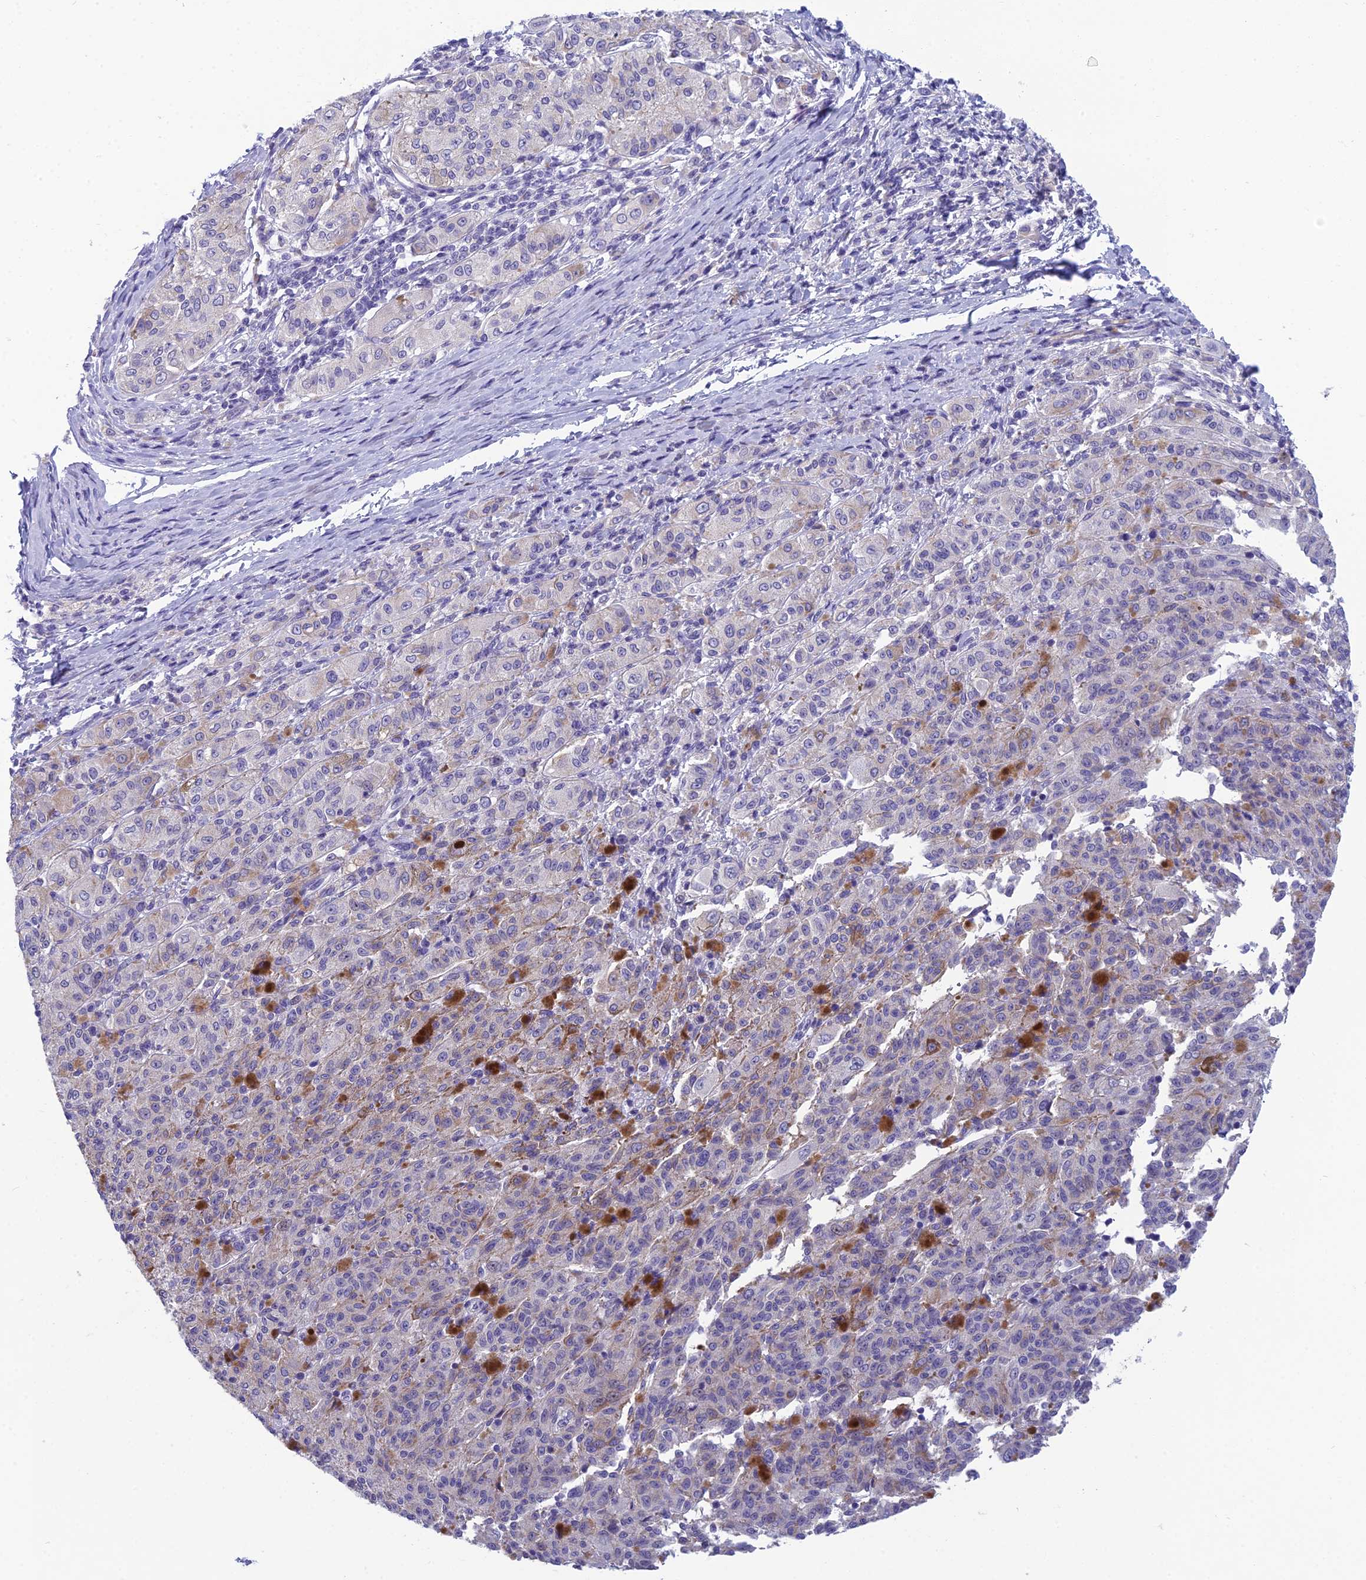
{"staining": {"intensity": "weak", "quantity": "25%-75%", "location": "cytoplasmic/membranous"}, "tissue": "melanoma", "cell_type": "Tumor cells", "image_type": "cancer", "snomed": [{"axis": "morphology", "description": "Malignant melanoma, NOS"}, {"axis": "topography", "description": "Skin"}], "caption": "The image demonstrates immunohistochemical staining of malignant melanoma. There is weak cytoplasmic/membranous expression is present in about 25%-75% of tumor cells.", "gene": "RBM41", "patient": {"sex": "female", "age": 52}}